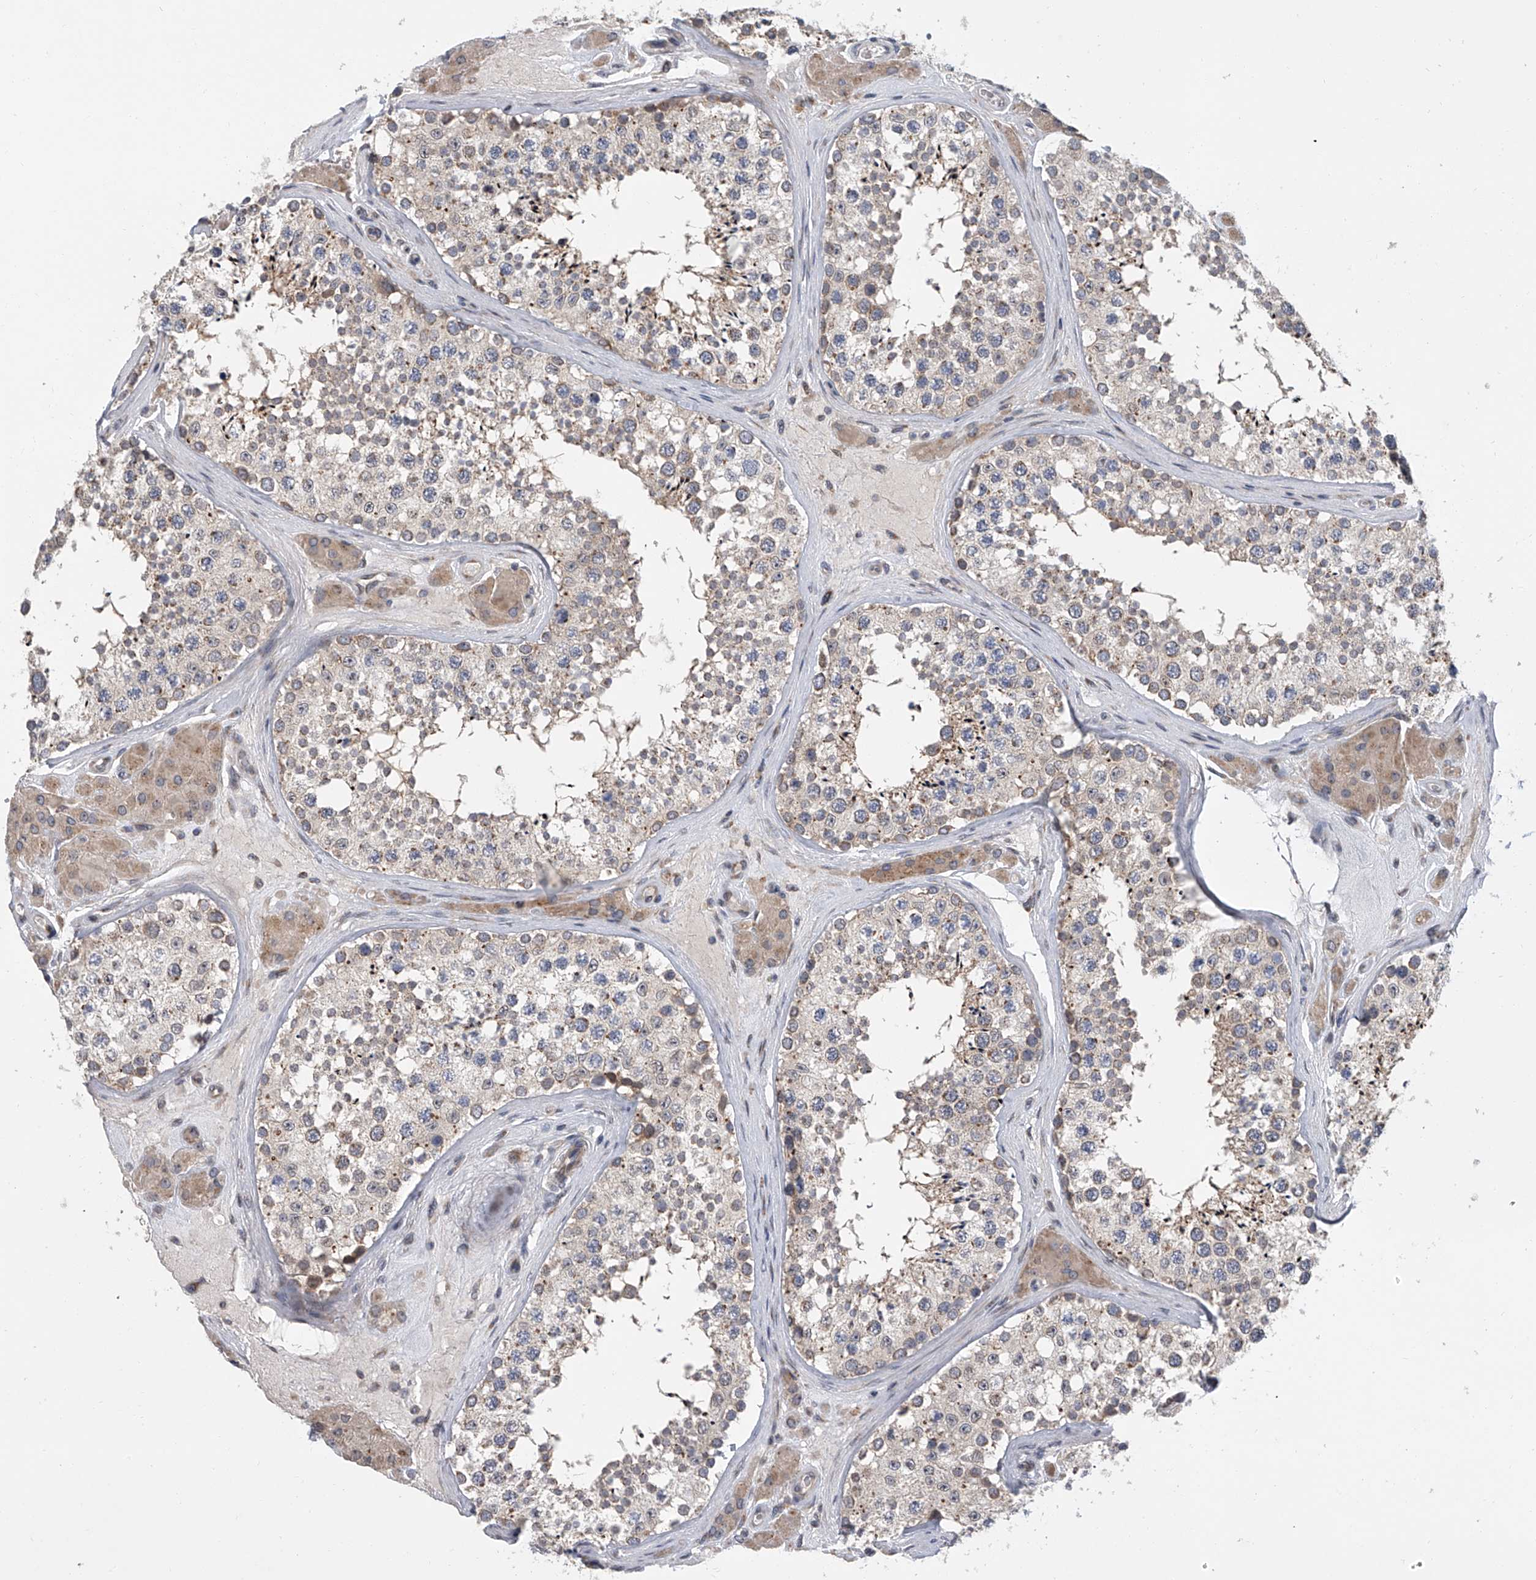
{"staining": {"intensity": "weak", "quantity": "25%-75%", "location": "cytoplasmic/membranous"}, "tissue": "testis", "cell_type": "Cells in seminiferous ducts", "image_type": "normal", "snomed": [{"axis": "morphology", "description": "Normal tissue, NOS"}, {"axis": "topography", "description": "Testis"}], "caption": "This micrograph exhibits immunohistochemistry staining of unremarkable human testis, with low weak cytoplasmic/membranous positivity in approximately 25%-75% of cells in seminiferous ducts.", "gene": "DLGAP2", "patient": {"sex": "male", "age": 46}}